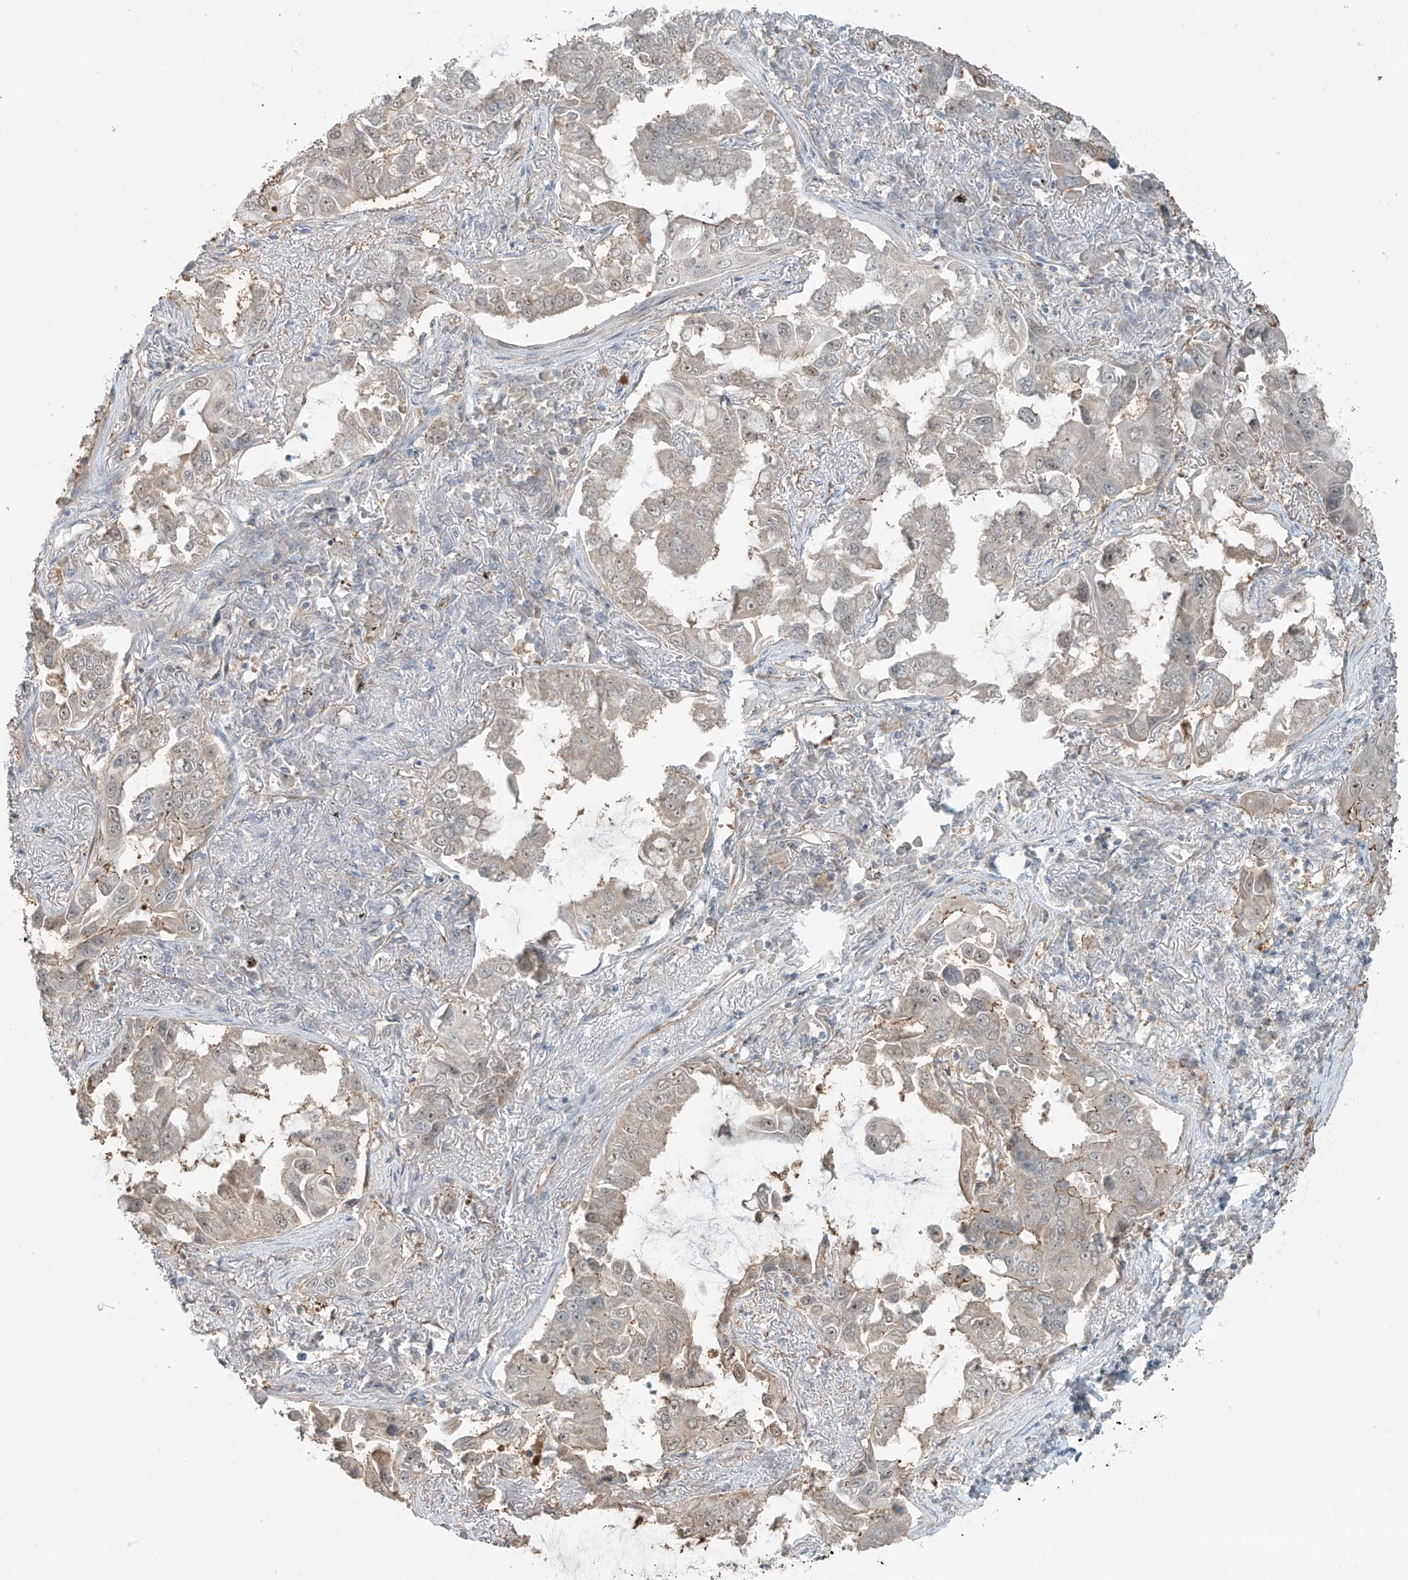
{"staining": {"intensity": "weak", "quantity": "<25%", "location": "cytoplasmic/membranous"}, "tissue": "lung cancer", "cell_type": "Tumor cells", "image_type": "cancer", "snomed": [{"axis": "morphology", "description": "Adenocarcinoma, NOS"}, {"axis": "topography", "description": "Lung"}], "caption": "A high-resolution micrograph shows immunohistochemistry (IHC) staining of adenocarcinoma (lung), which demonstrates no significant expression in tumor cells.", "gene": "ZNF16", "patient": {"sex": "male", "age": 64}}